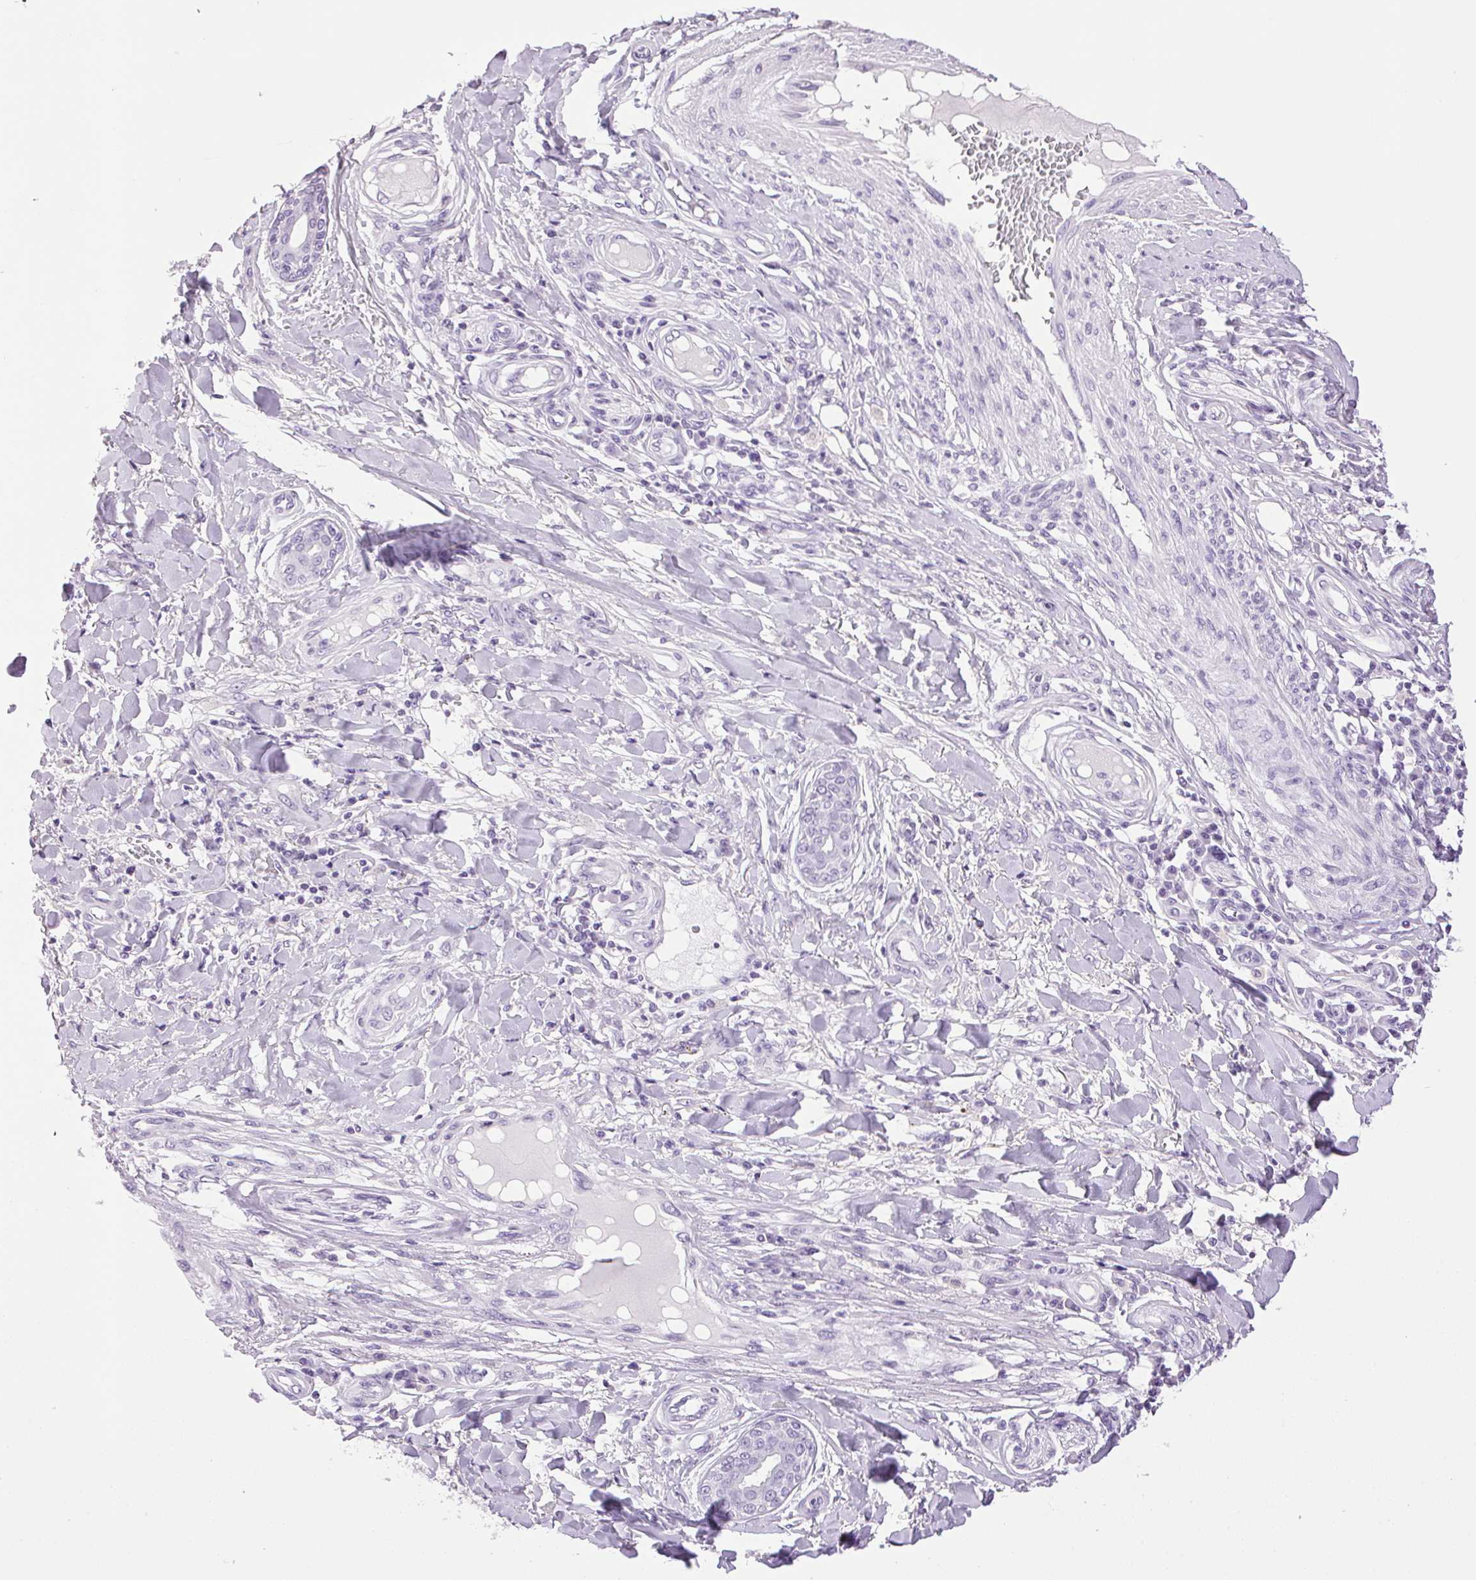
{"staining": {"intensity": "negative", "quantity": "none", "location": "none"}, "tissue": "skin cancer", "cell_type": "Tumor cells", "image_type": "cancer", "snomed": [{"axis": "morphology", "description": "Squamous cell carcinoma, NOS"}, {"axis": "topography", "description": "Skin"}], "caption": "Tumor cells are negative for brown protein staining in squamous cell carcinoma (skin).", "gene": "TMEM88B", "patient": {"sex": "male", "age": 70}}